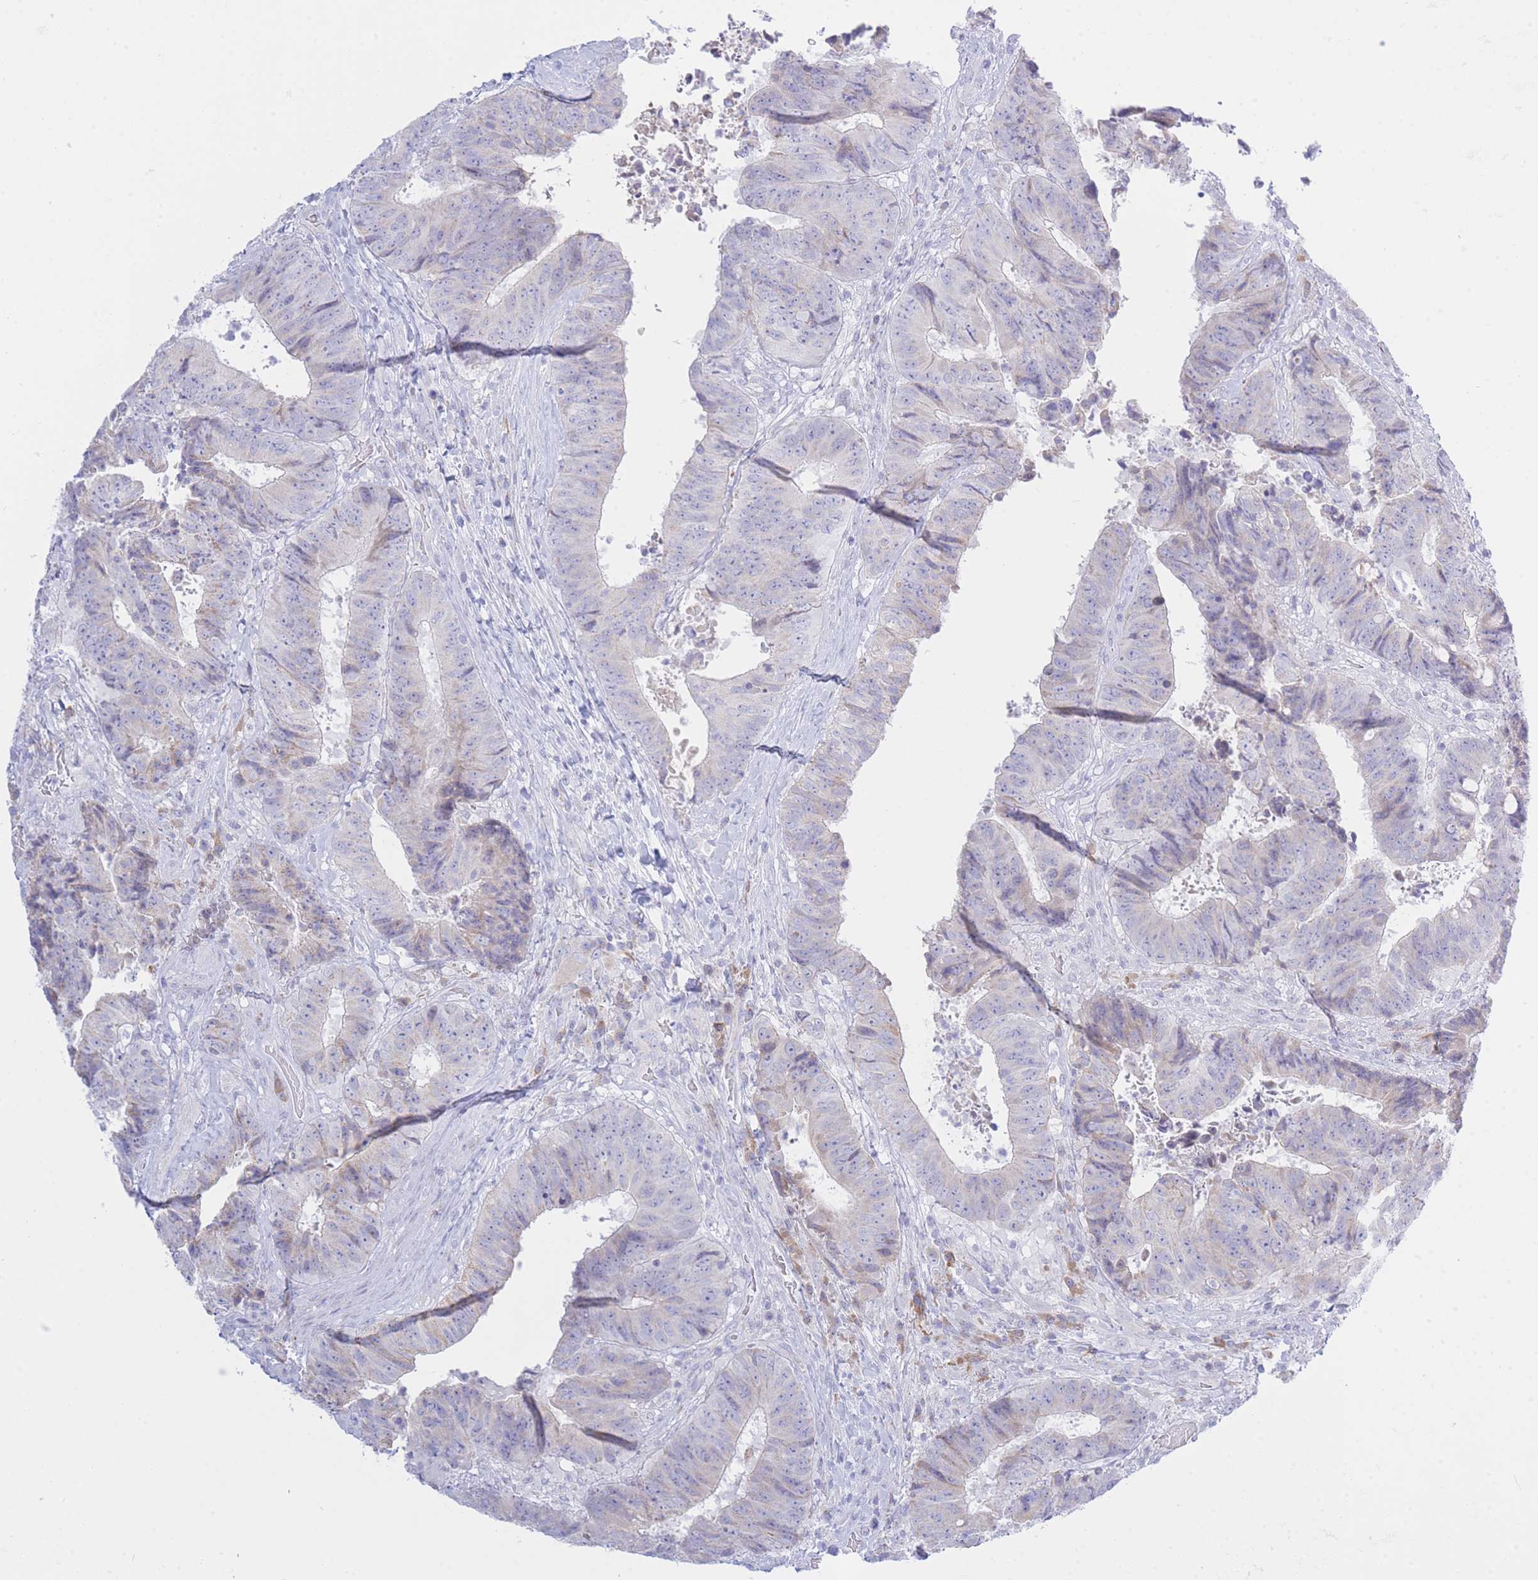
{"staining": {"intensity": "negative", "quantity": "none", "location": "none"}, "tissue": "colorectal cancer", "cell_type": "Tumor cells", "image_type": "cancer", "snomed": [{"axis": "morphology", "description": "Adenocarcinoma, NOS"}, {"axis": "topography", "description": "Rectum"}], "caption": "The photomicrograph shows no staining of tumor cells in colorectal adenocarcinoma. The staining is performed using DAB (3,3'-diaminobenzidine) brown chromogen with nuclei counter-stained in using hematoxylin.", "gene": "NANP", "patient": {"sex": "male", "age": 72}}